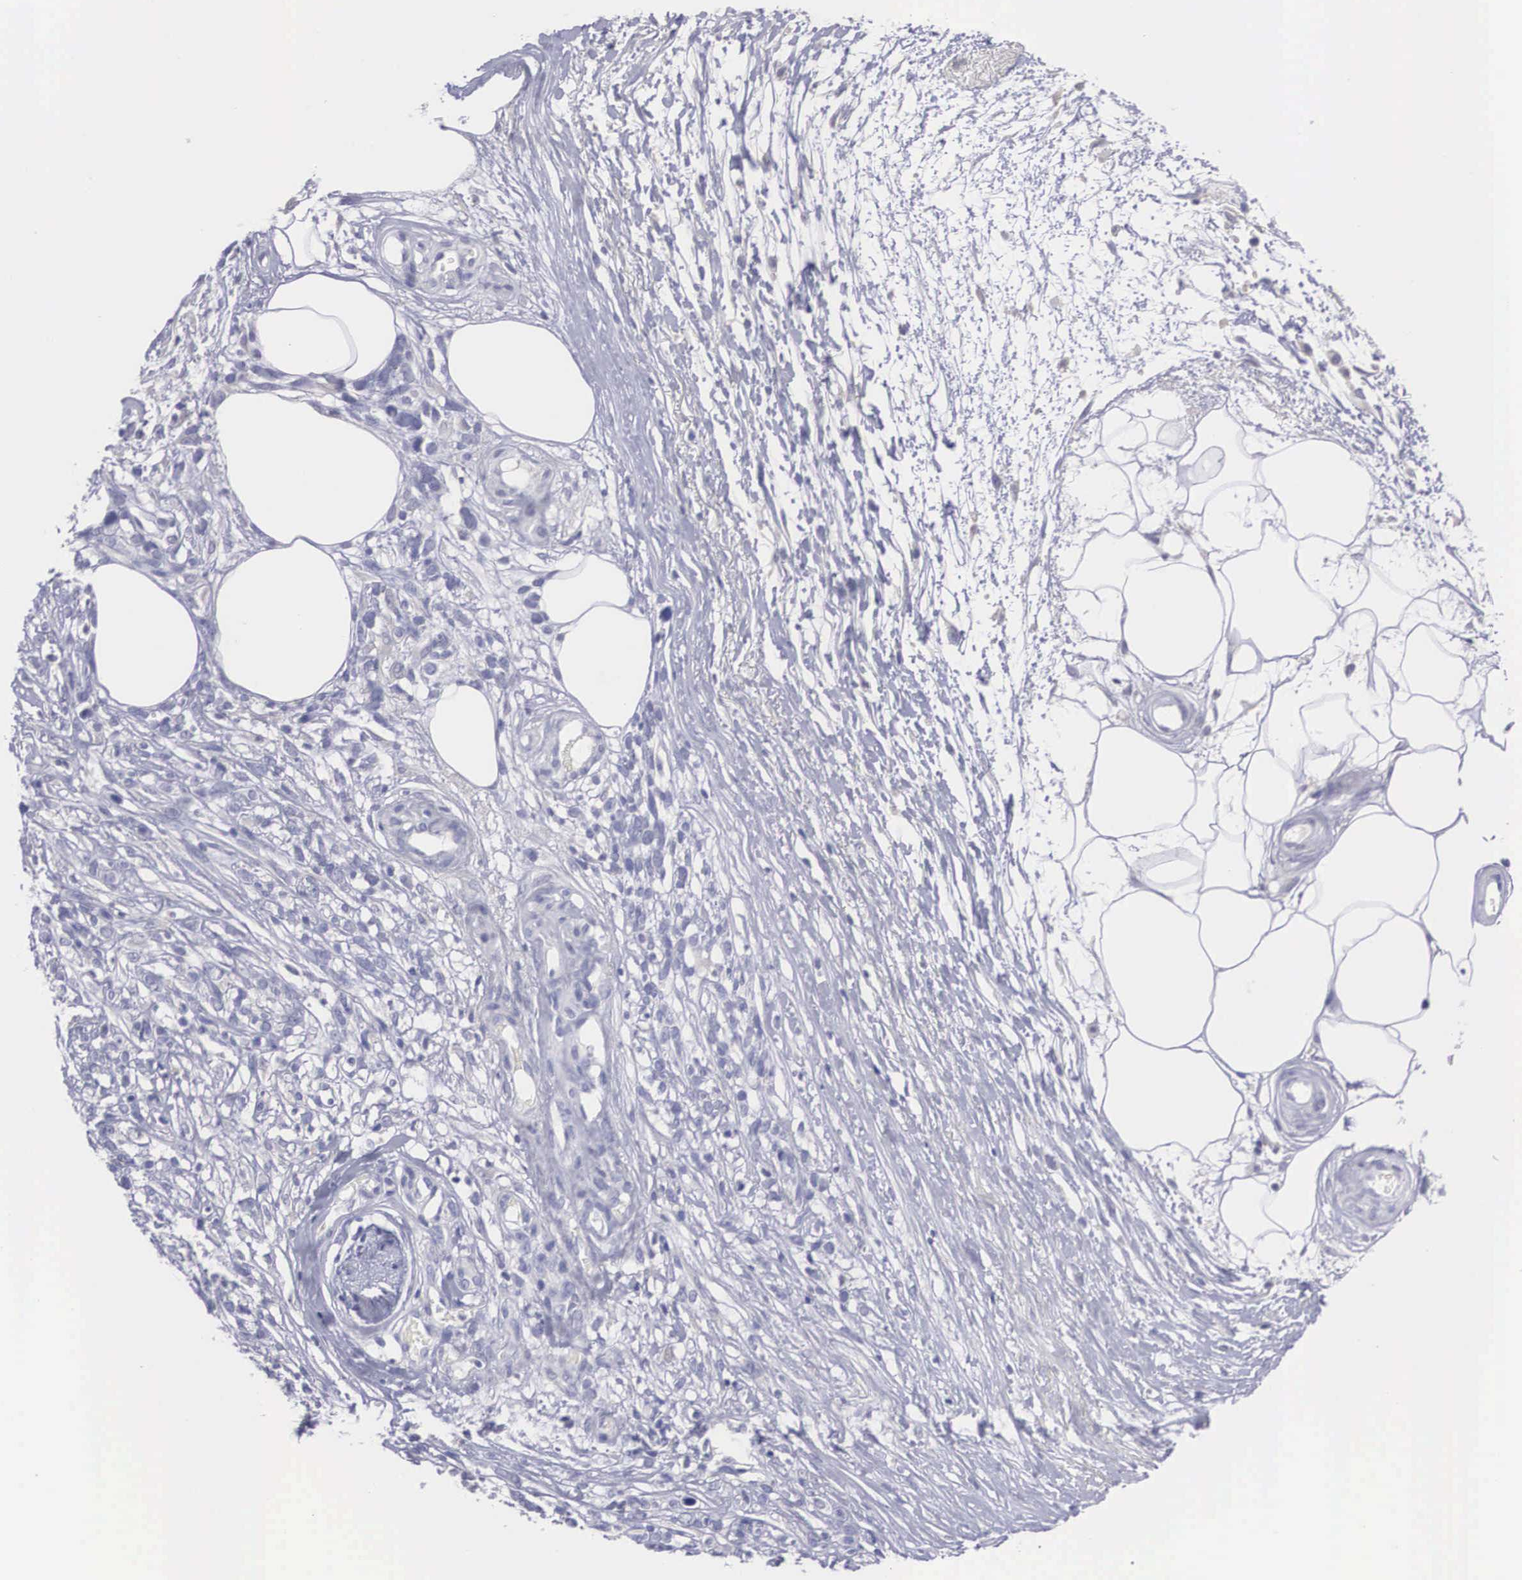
{"staining": {"intensity": "negative", "quantity": "none", "location": "none"}, "tissue": "melanoma", "cell_type": "Tumor cells", "image_type": "cancer", "snomed": [{"axis": "morphology", "description": "Malignant melanoma, NOS"}, {"axis": "topography", "description": "Skin"}], "caption": "This is an immunohistochemistry (IHC) micrograph of human malignant melanoma. There is no staining in tumor cells.", "gene": "REPS2", "patient": {"sex": "female", "age": 85}}